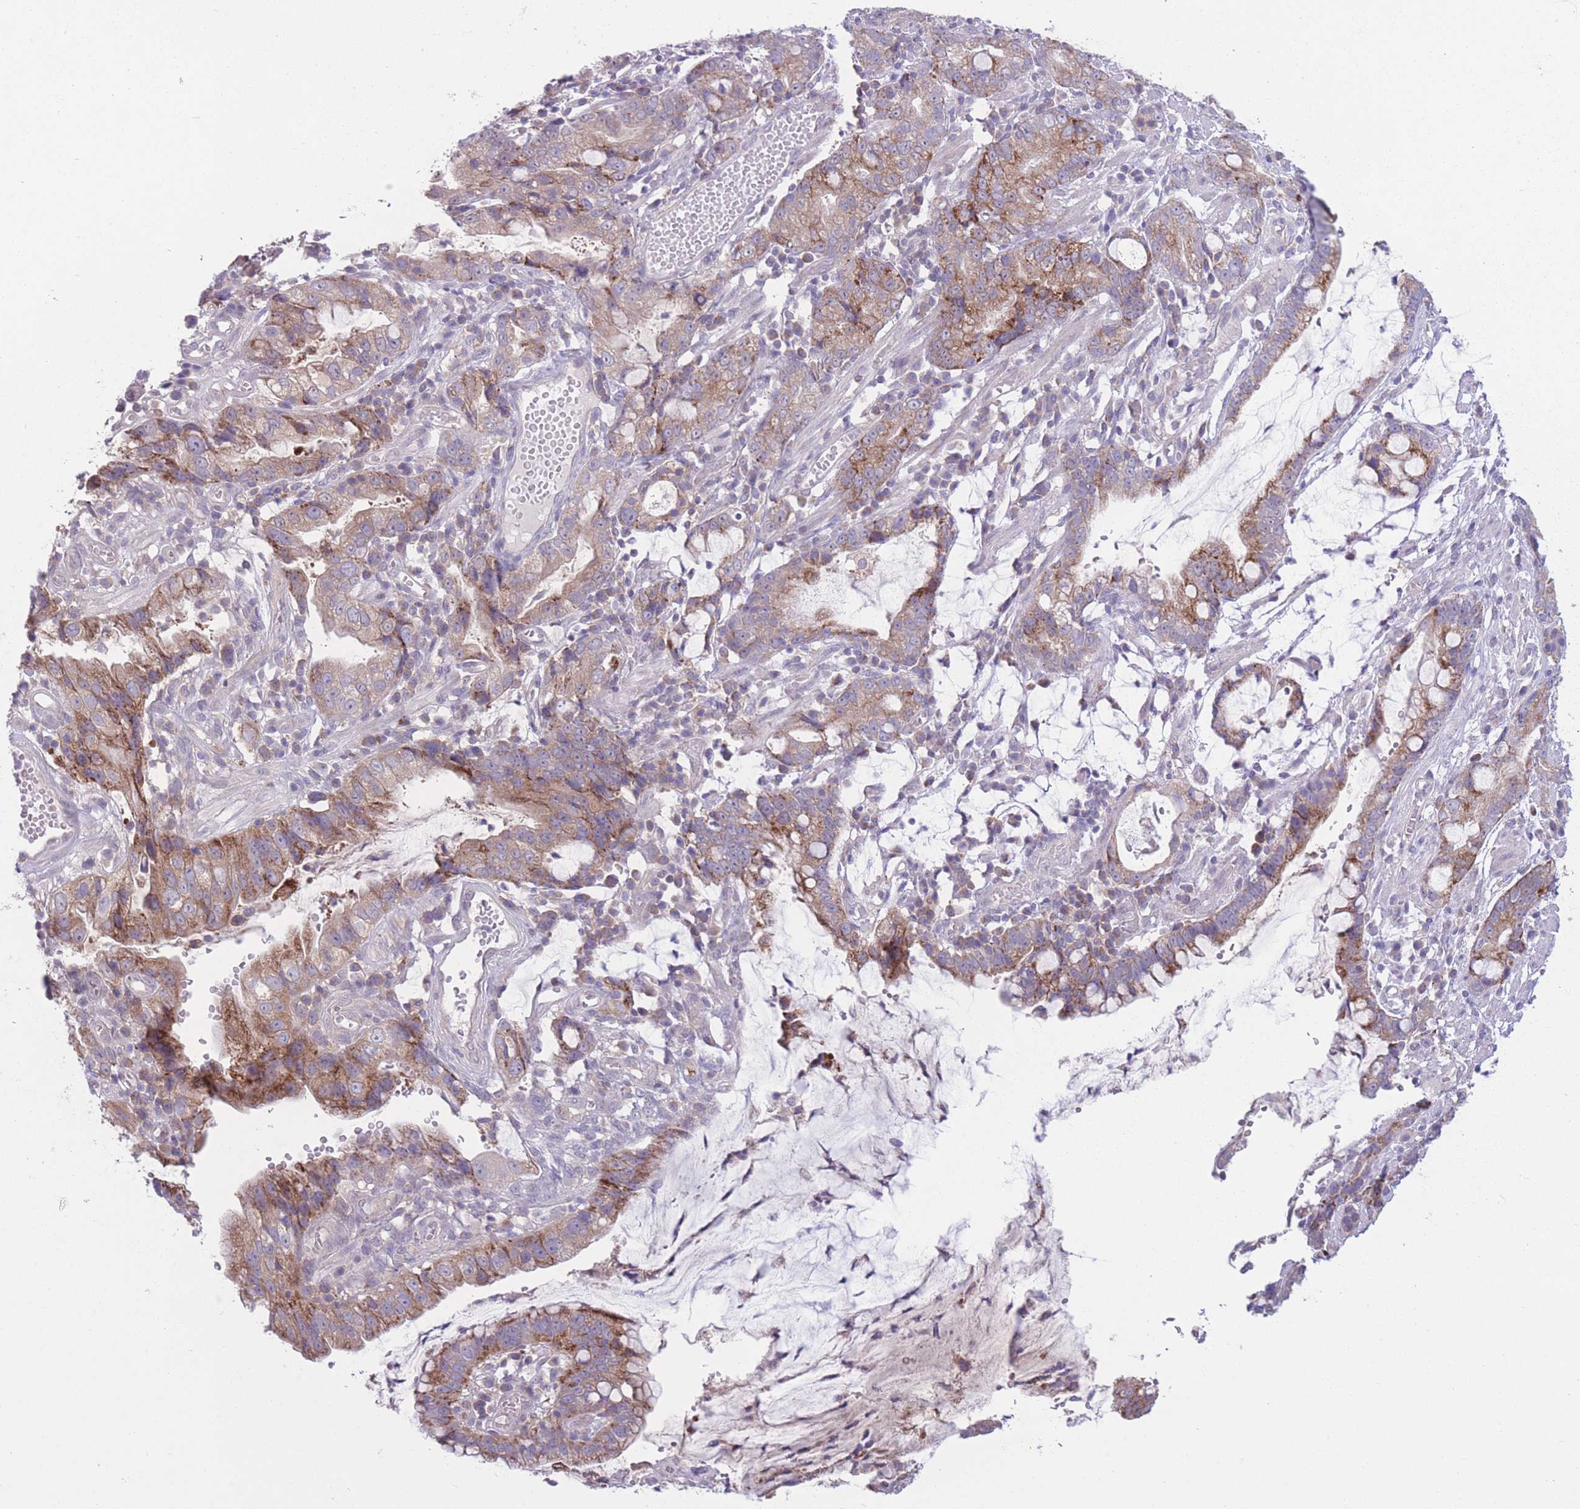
{"staining": {"intensity": "moderate", "quantity": ">75%", "location": "cytoplasmic/membranous"}, "tissue": "stomach cancer", "cell_type": "Tumor cells", "image_type": "cancer", "snomed": [{"axis": "morphology", "description": "Adenocarcinoma, NOS"}, {"axis": "topography", "description": "Stomach"}], "caption": "This is an image of IHC staining of stomach cancer, which shows moderate expression in the cytoplasmic/membranous of tumor cells.", "gene": "CCT6B", "patient": {"sex": "male", "age": 55}}